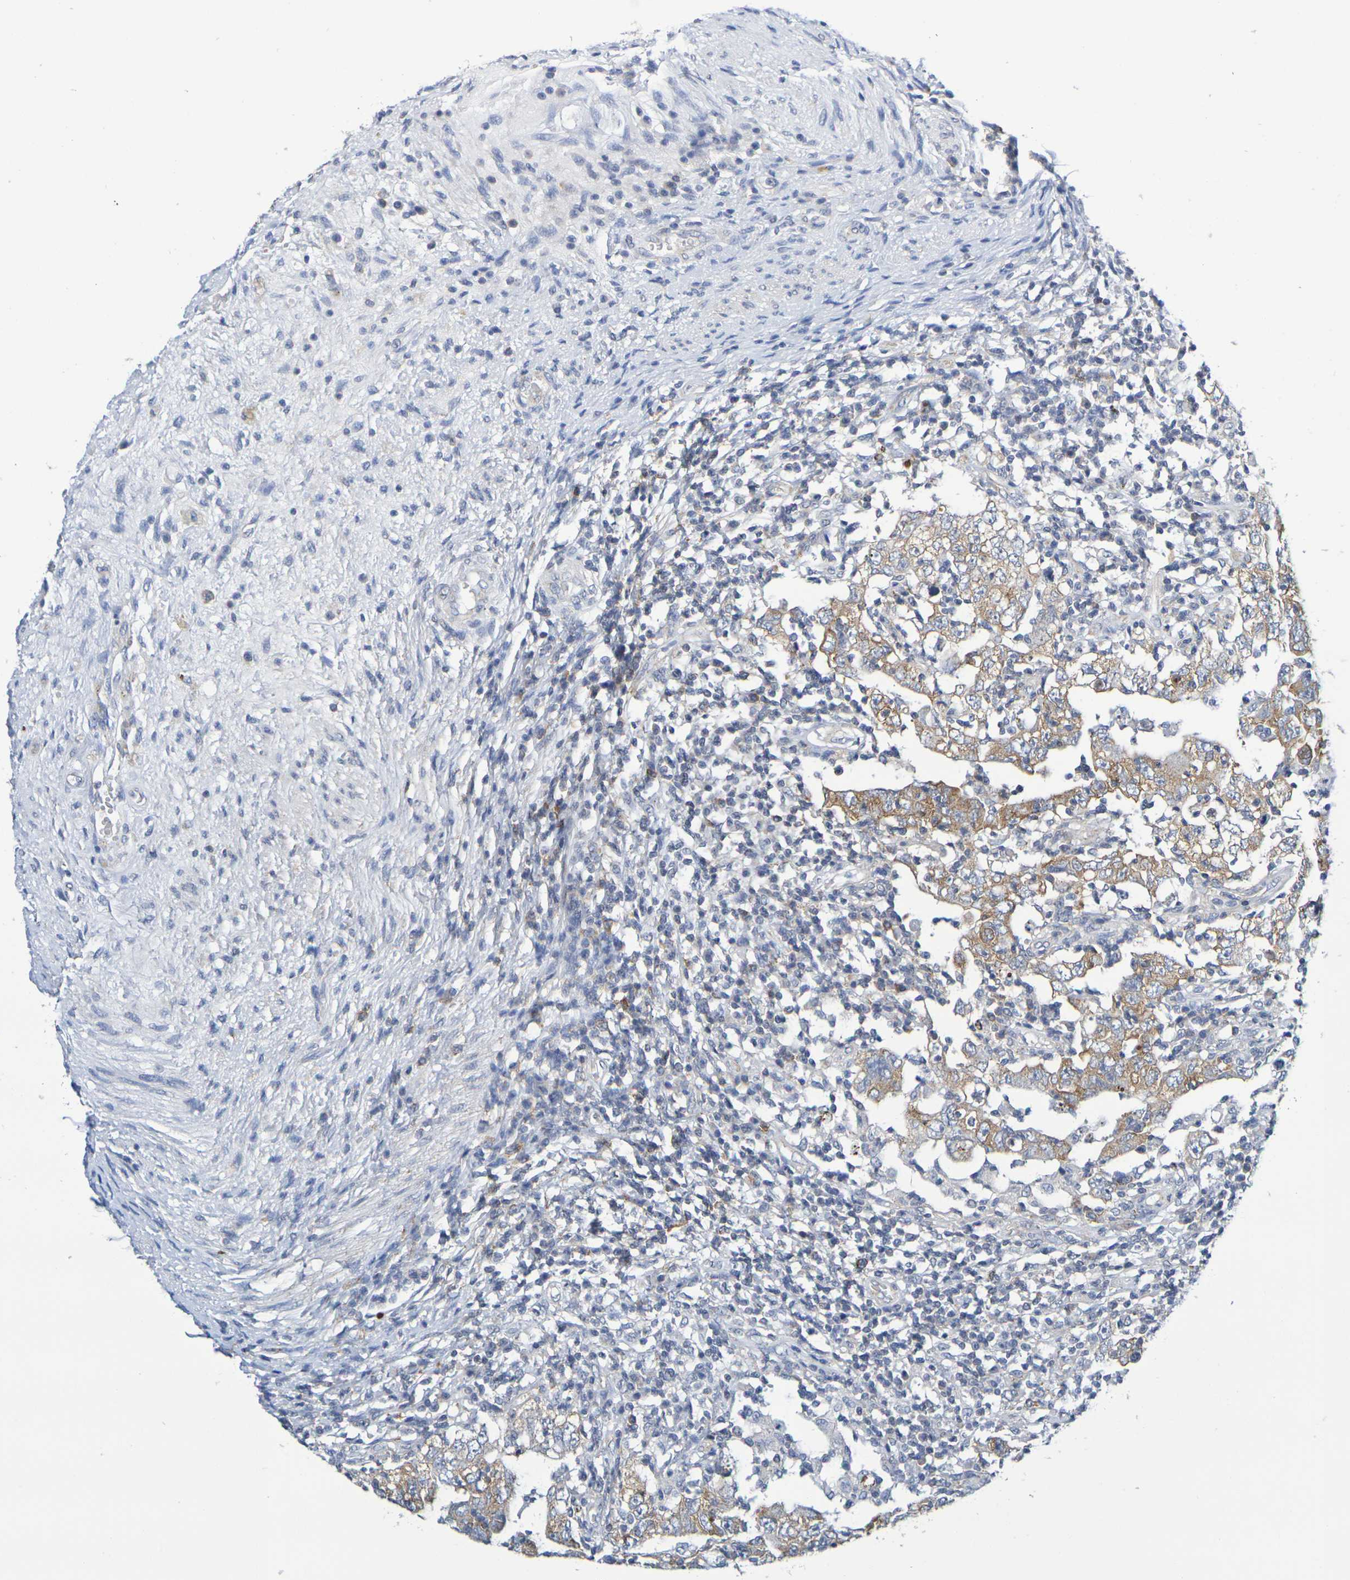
{"staining": {"intensity": "moderate", "quantity": ">75%", "location": "cytoplasmic/membranous"}, "tissue": "testis cancer", "cell_type": "Tumor cells", "image_type": "cancer", "snomed": [{"axis": "morphology", "description": "Carcinoma, Embryonal, NOS"}, {"axis": "topography", "description": "Testis"}], "caption": "DAB immunohistochemical staining of human testis cancer (embryonal carcinoma) displays moderate cytoplasmic/membranous protein staining in approximately >75% of tumor cells. (DAB IHC with brightfield microscopy, high magnification).", "gene": "CHRNB1", "patient": {"sex": "male", "age": 26}}